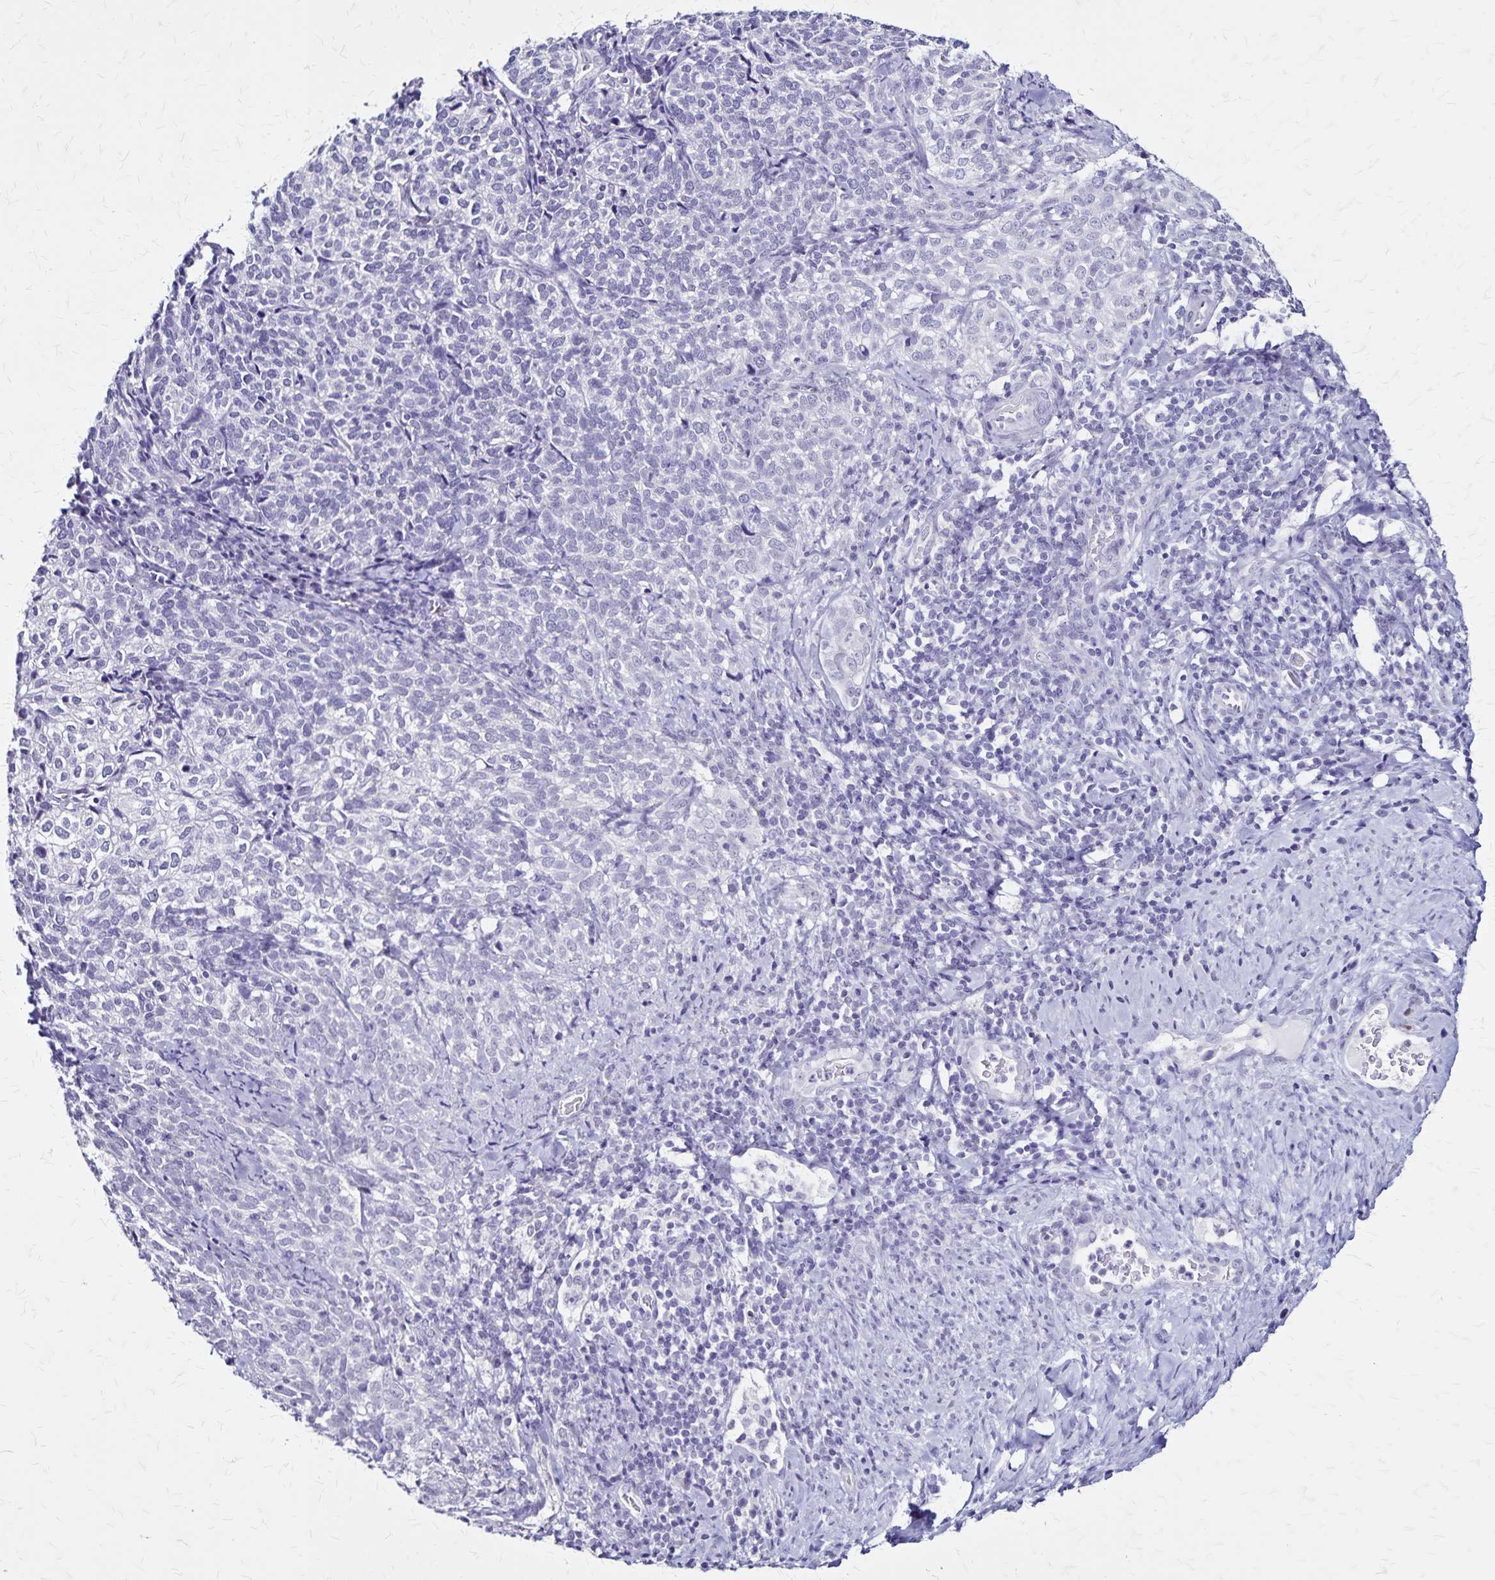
{"staining": {"intensity": "negative", "quantity": "none", "location": "none"}, "tissue": "cervical cancer", "cell_type": "Tumor cells", "image_type": "cancer", "snomed": [{"axis": "morphology", "description": "Normal tissue, NOS"}, {"axis": "morphology", "description": "Squamous cell carcinoma, NOS"}, {"axis": "topography", "description": "Vagina"}, {"axis": "topography", "description": "Cervix"}], "caption": "The IHC micrograph has no significant positivity in tumor cells of cervical cancer (squamous cell carcinoma) tissue. The staining is performed using DAB brown chromogen with nuclei counter-stained in using hematoxylin.", "gene": "PLXNA4", "patient": {"sex": "female", "age": 45}}